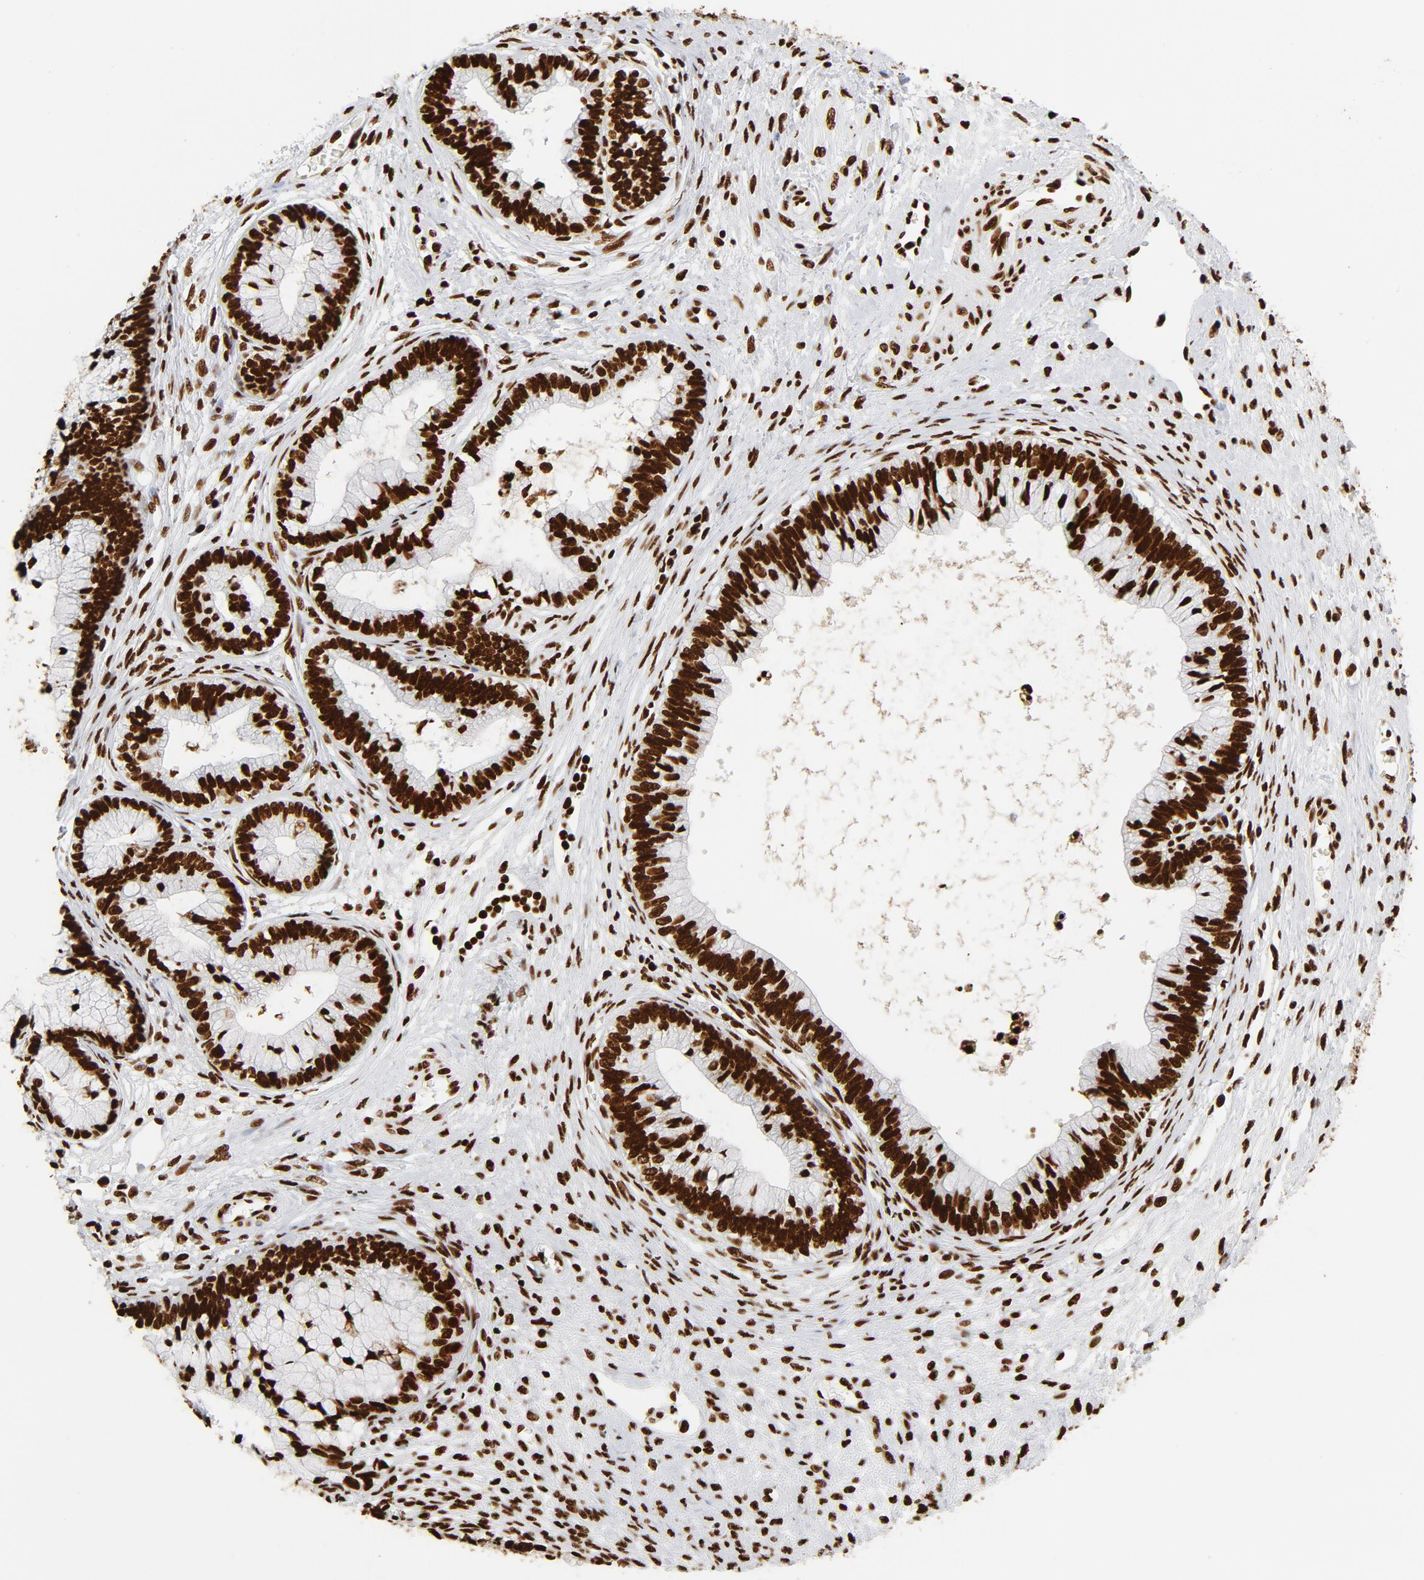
{"staining": {"intensity": "strong", "quantity": ">75%", "location": "nuclear"}, "tissue": "cervical cancer", "cell_type": "Tumor cells", "image_type": "cancer", "snomed": [{"axis": "morphology", "description": "Adenocarcinoma, NOS"}, {"axis": "topography", "description": "Cervix"}], "caption": "Cervical cancer (adenocarcinoma) was stained to show a protein in brown. There is high levels of strong nuclear positivity in about >75% of tumor cells. The protein is shown in brown color, while the nuclei are stained blue.", "gene": "XRCC6", "patient": {"sex": "female", "age": 44}}